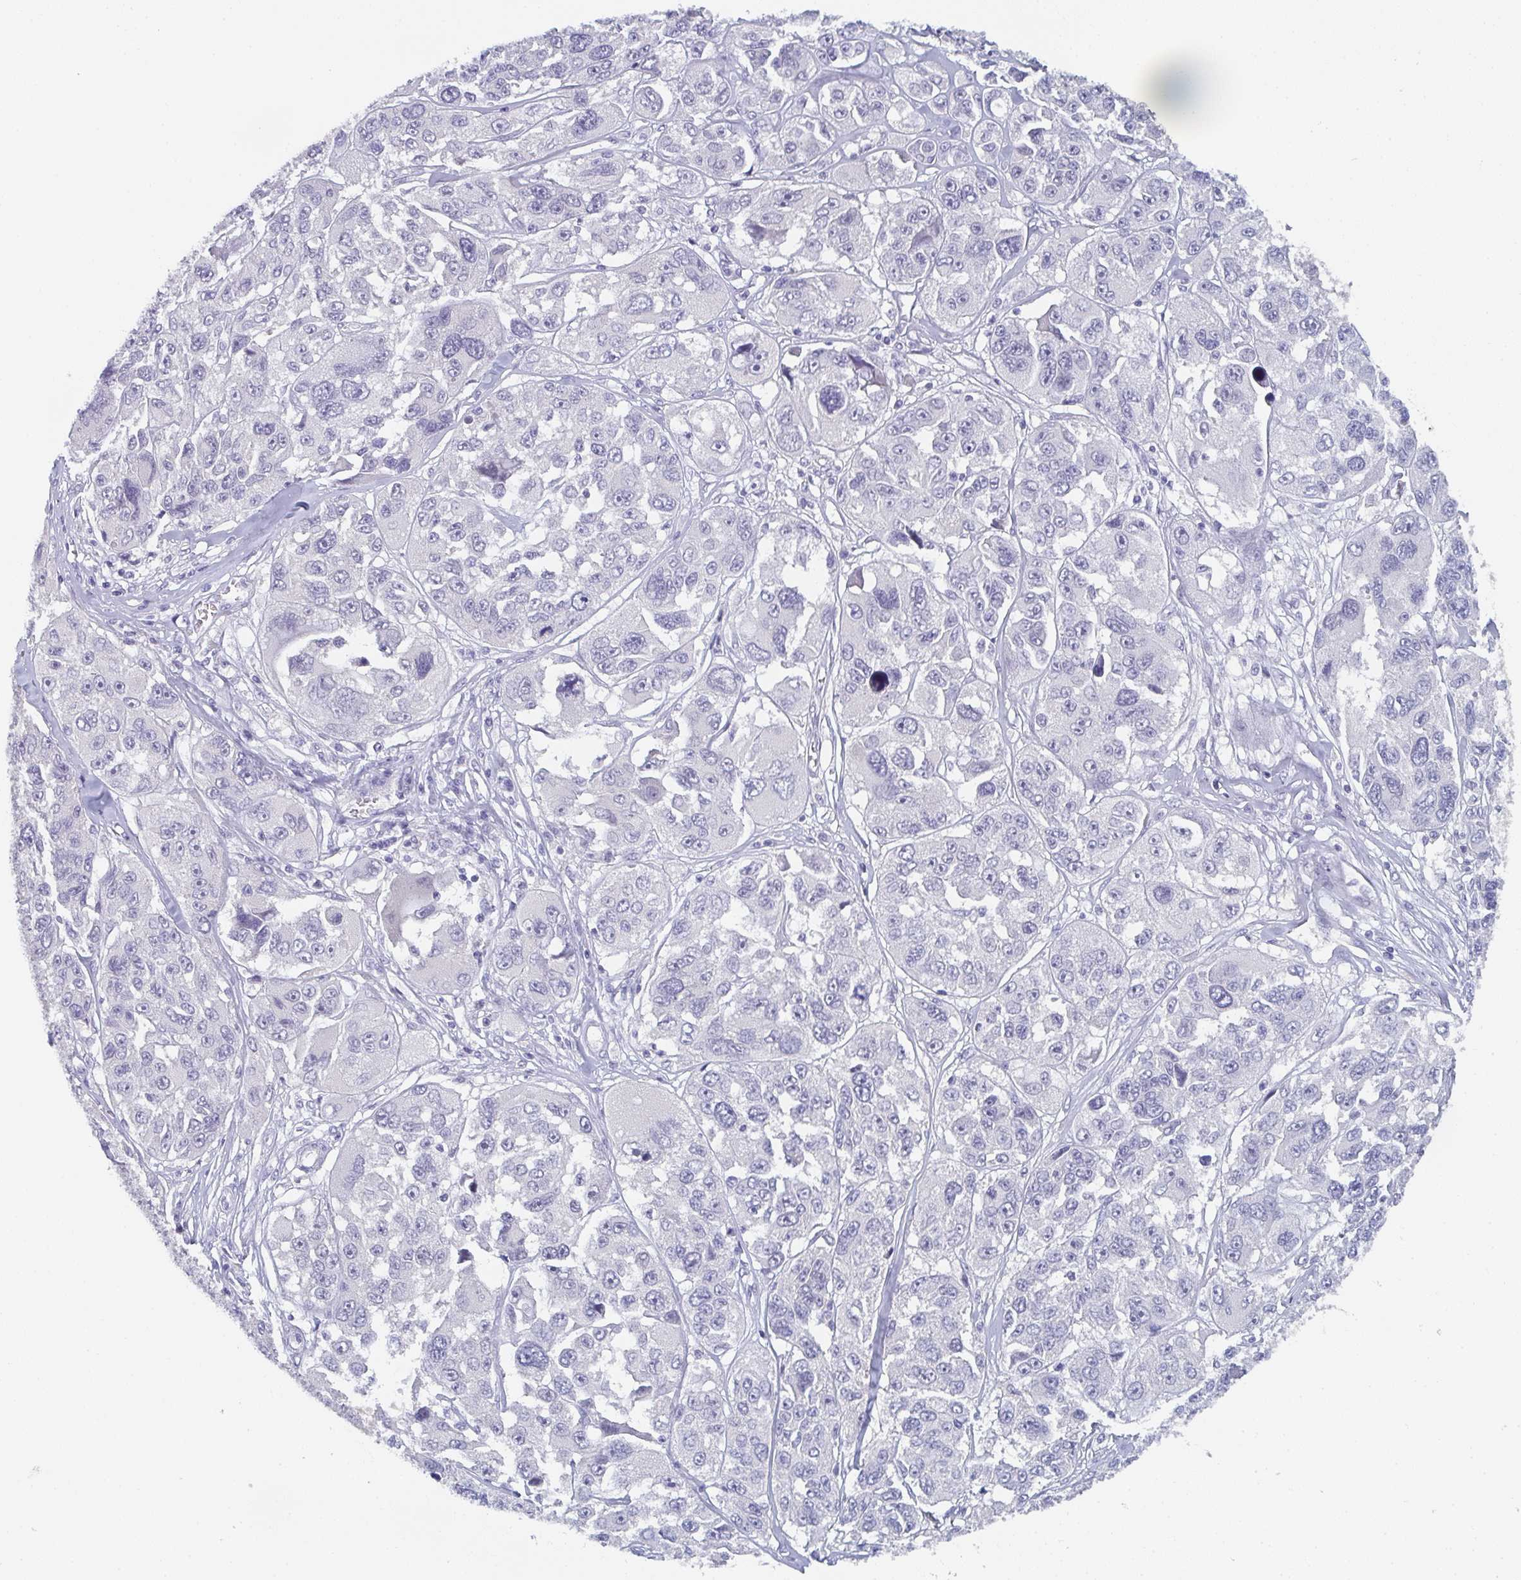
{"staining": {"intensity": "negative", "quantity": "none", "location": "none"}, "tissue": "melanoma", "cell_type": "Tumor cells", "image_type": "cancer", "snomed": [{"axis": "morphology", "description": "Malignant melanoma, NOS"}, {"axis": "topography", "description": "Skin"}], "caption": "Protein analysis of melanoma demonstrates no significant expression in tumor cells.", "gene": "DYDC2", "patient": {"sex": "female", "age": 66}}